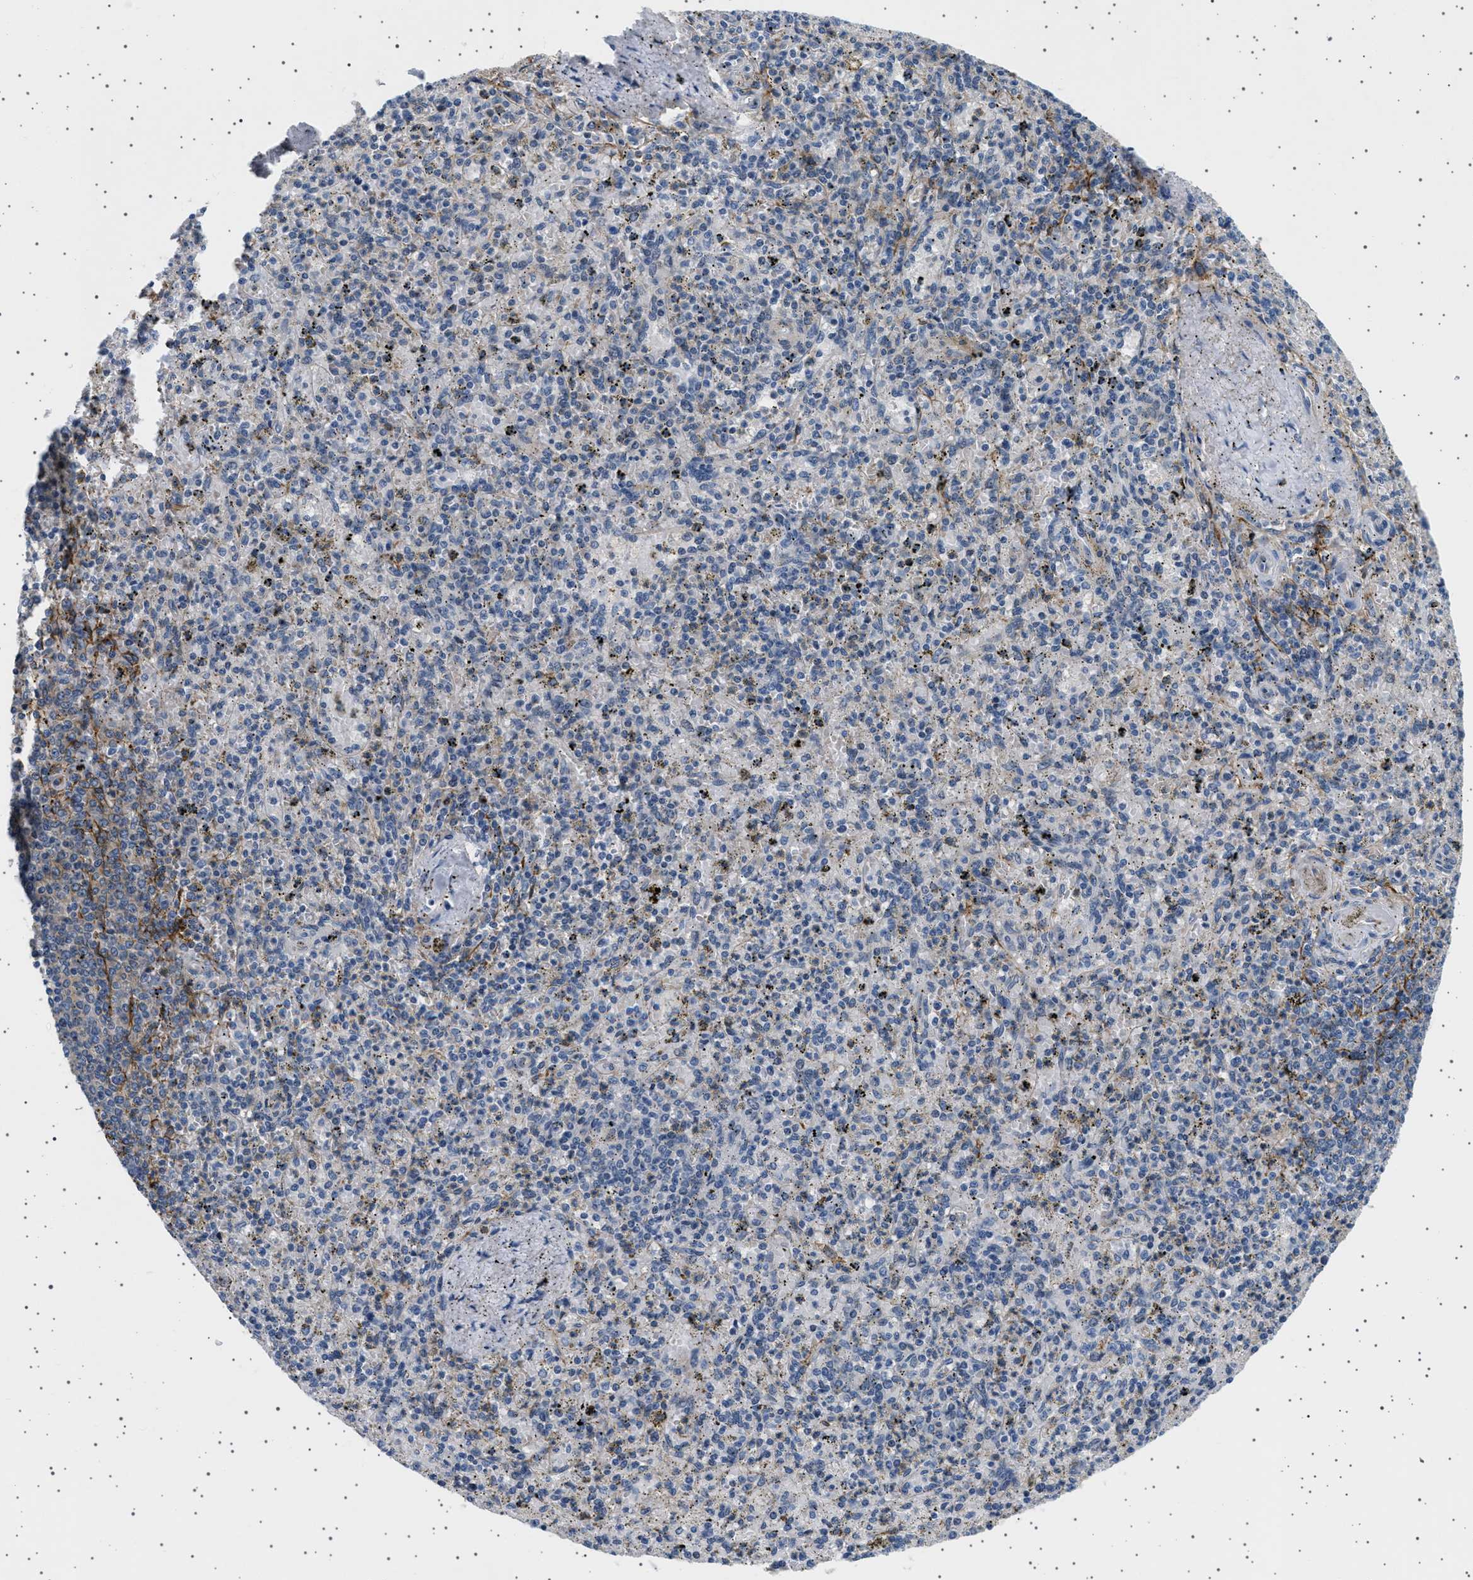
{"staining": {"intensity": "weak", "quantity": "25%-75%", "location": "cytoplasmic/membranous"}, "tissue": "spleen", "cell_type": "Cells in red pulp", "image_type": "normal", "snomed": [{"axis": "morphology", "description": "Normal tissue, NOS"}, {"axis": "topography", "description": "Spleen"}], "caption": "Immunohistochemistry (DAB) staining of normal human spleen demonstrates weak cytoplasmic/membranous protein staining in about 25%-75% of cells in red pulp. Ihc stains the protein in brown and the nuclei are stained blue.", "gene": "PLPP6", "patient": {"sex": "male", "age": 72}}